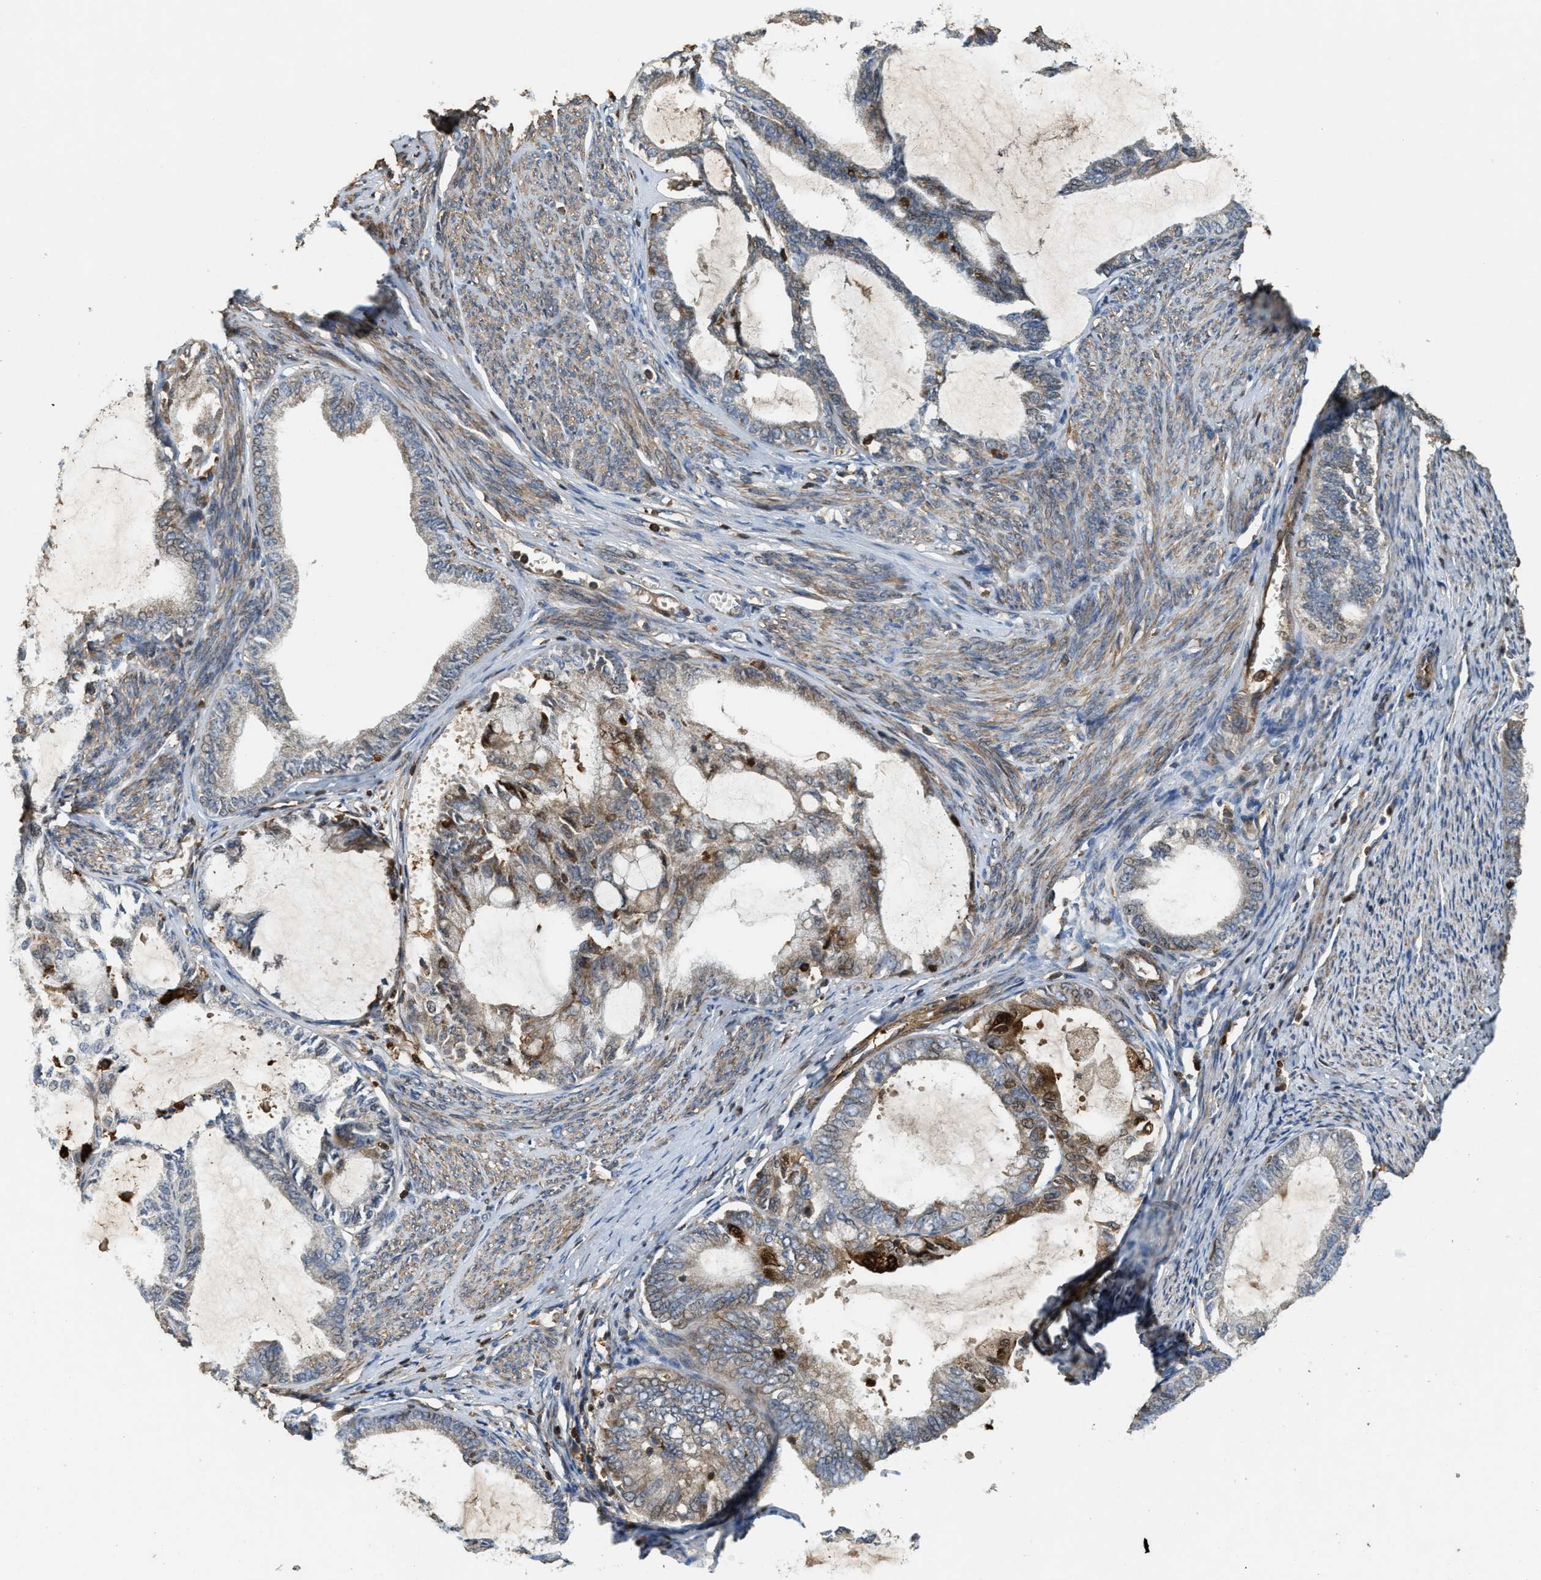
{"staining": {"intensity": "moderate", "quantity": "<25%", "location": "cytoplasmic/membranous"}, "tissue": "endometrial cancer", "cell_type": "Tumor cells", "image_type": "cancer", "snomed": [{"axis": "morphology", "description": "Adenocarcinoma, NOS"}, {"axis": "topography", "description": "Endometrium"}], "caption": "Adenocarcinoma (endometrial) stained with a brown dye displays moderate cytoplasmic/membranous positive staining in about <25% of tumor cells.", "gene": "SERPINB5", "patient": {"sex": "female", "age": 86}}